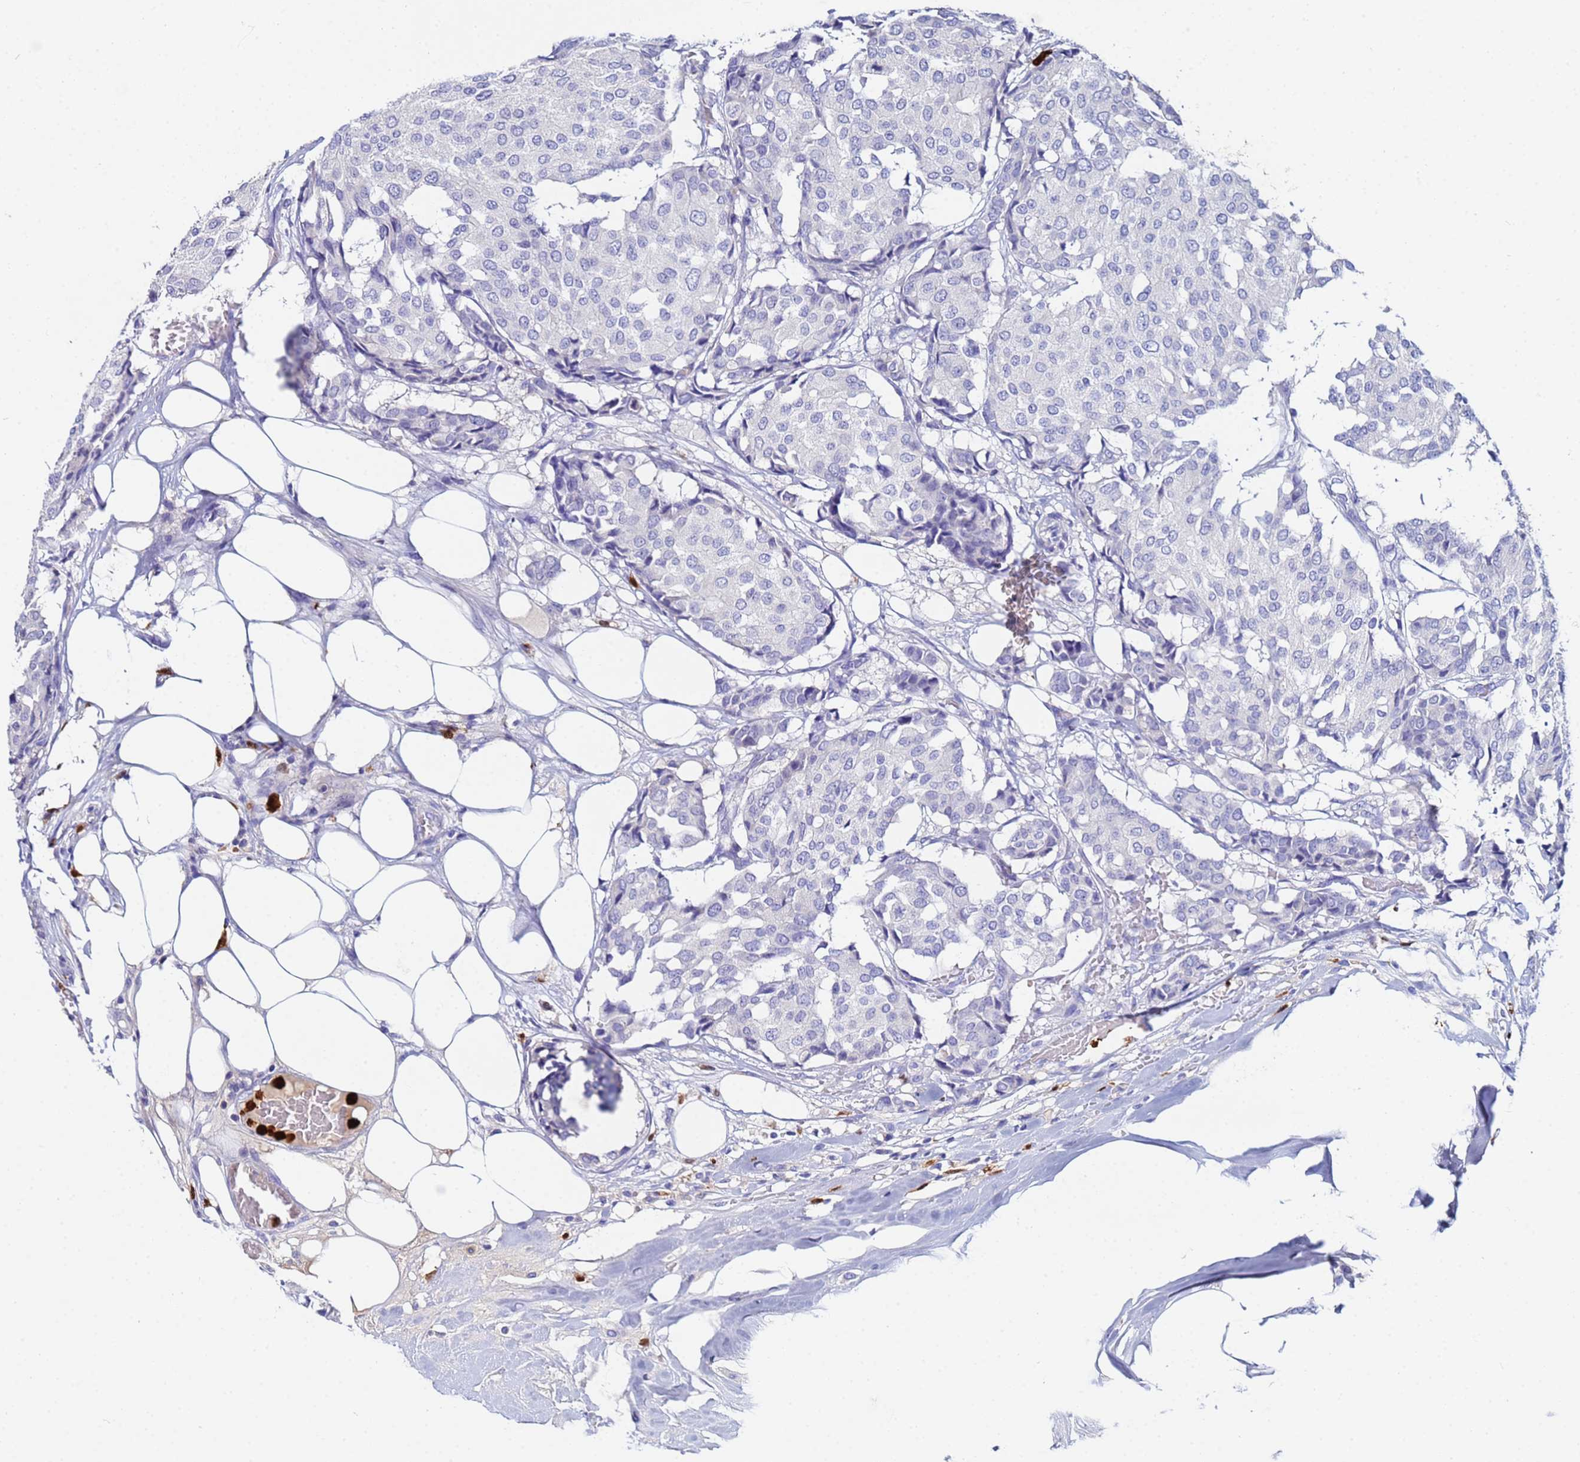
{"staining": {"intensity": "negative", "quantity": "none", "location": "none"}, "tissue": "breast cancer", "cell_type": "Tumor cells", "image_type": "cancer", "snomed": [{"axis": "morphology", "description": "Duct carcinoma"}, {"axis": "topography", "description": "Breast"}], "caption": "This is a histopathology image of immunohistochemistry staining of infiltrating ductal carcinoma (breast), which shows no positivity in tumor cells.", "gene": "TUBAL3", "patient": {"sex": "female", "age": 75}}